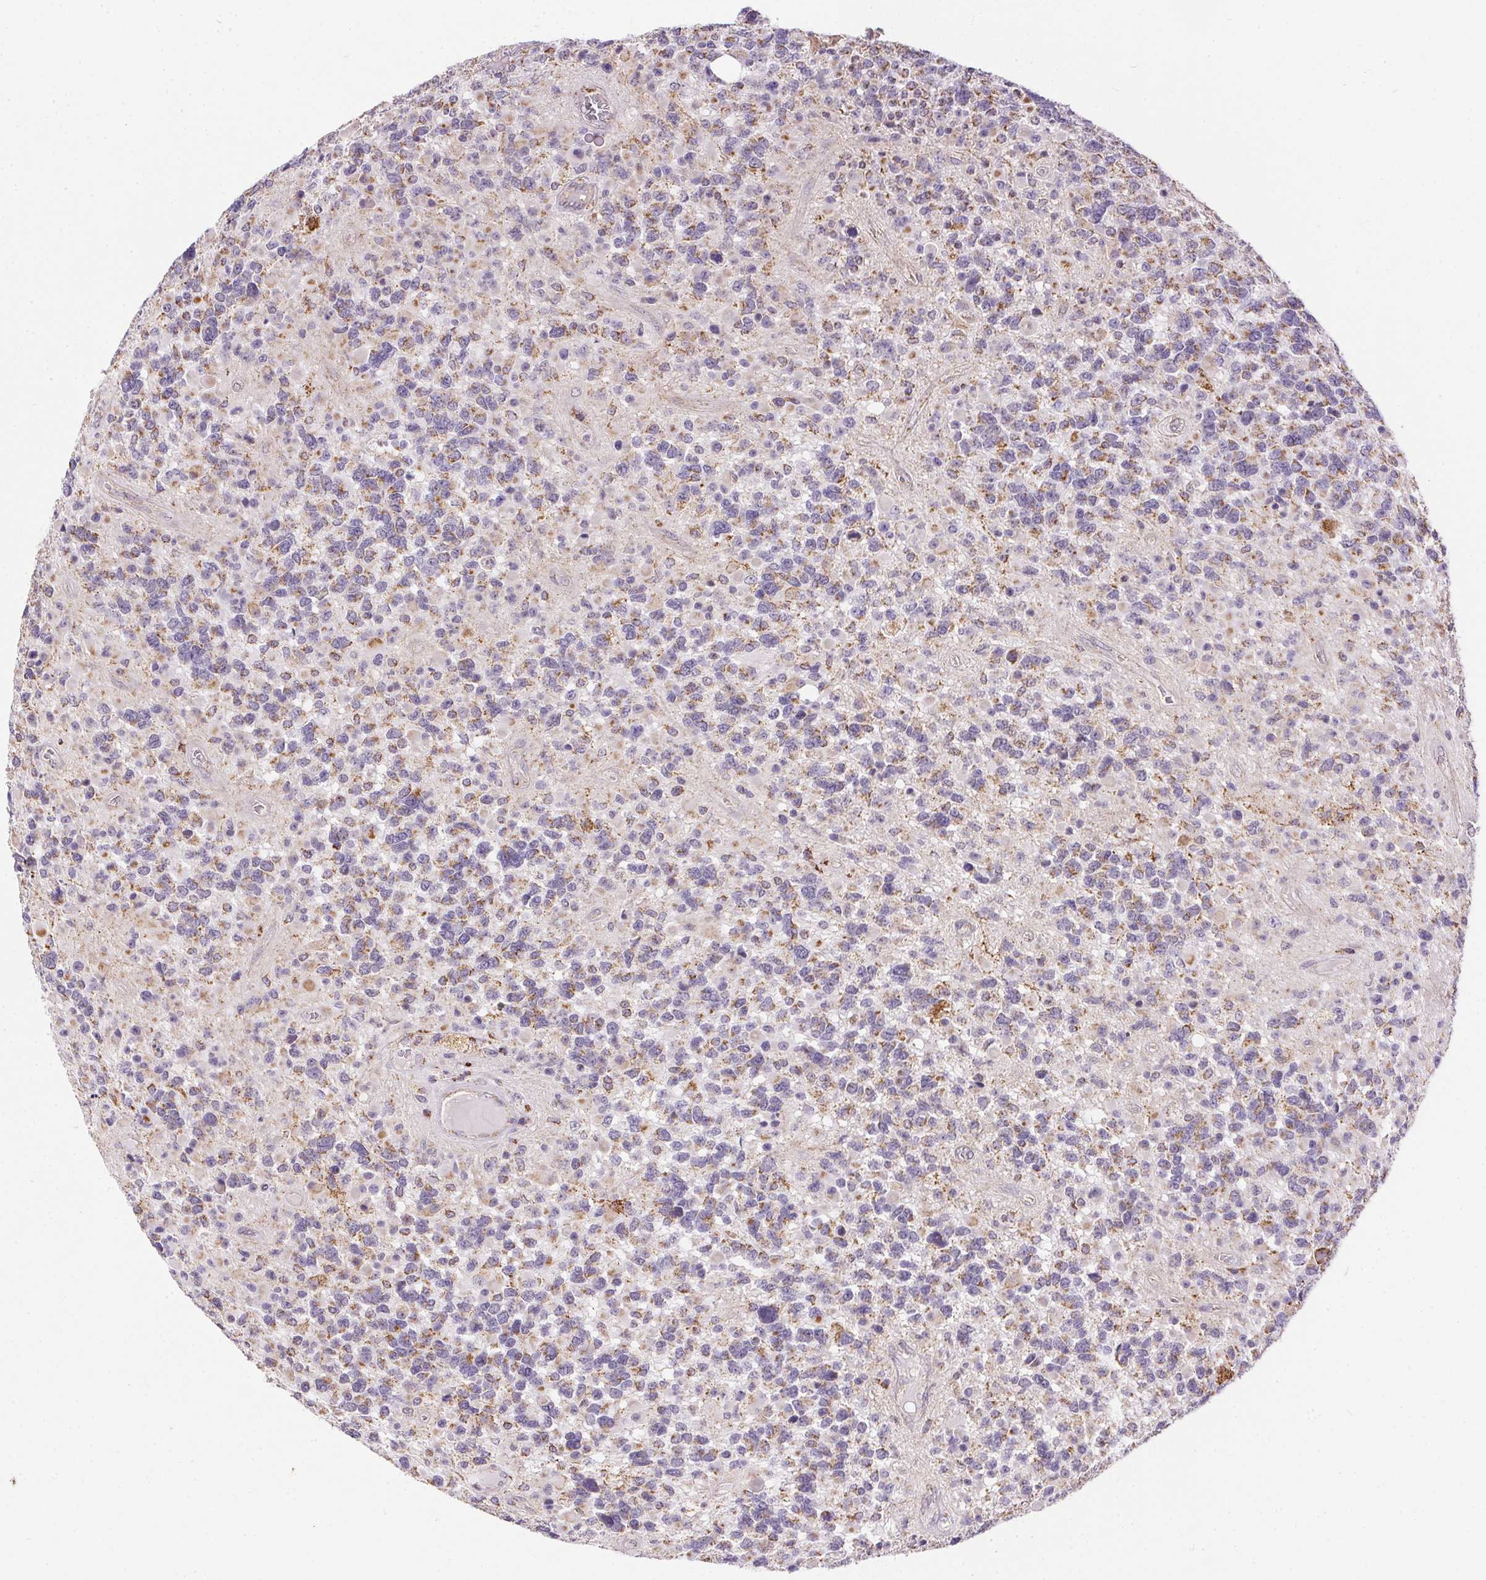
{"staining": {"intensity": "moderate", "quantity": "25%-75%", "location": "cytoplasmic/membranous"}, "tissue": "glioma", "cell_type": "Tumor cells", "image_type": "cancer", "snomed": [{"axis": "morphology", "description": "Glioma, malignant, High grade"}, {"axis": "topography", "description": "Brain"}], "caption": "Moderate cytoplasmic/membranous staining for a protein is seen in approximately 25%-75% of tumor cells of glioma using immunohistochemistry.", "gene": "MAPK11", "patient": {"sex": "female", "age": 40}}